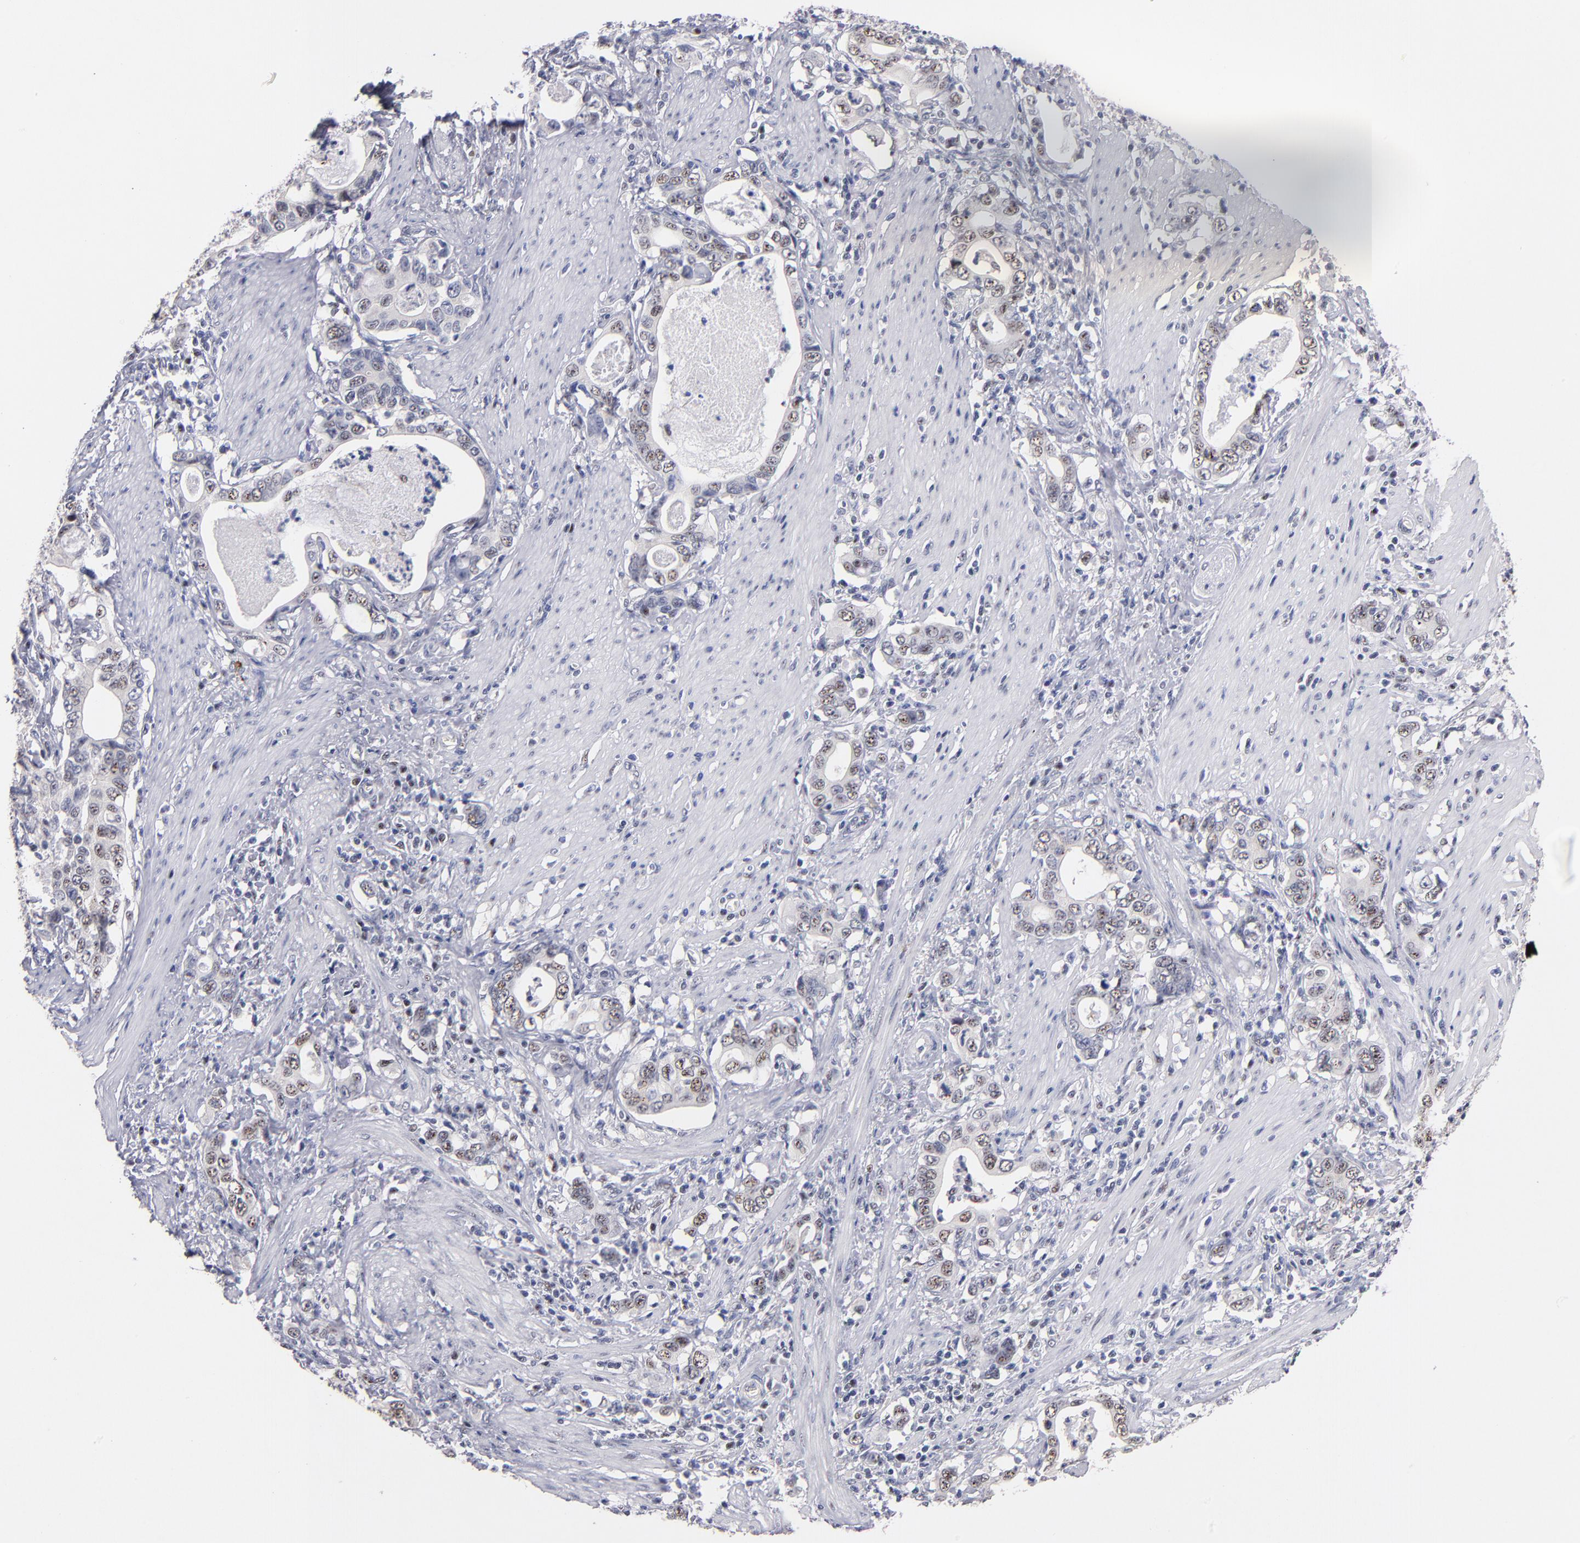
{"staining": {"intensity": "moderate", "quantity": "25%-75%", "location": "nuclear"}, "tissue": "stomach cancer", "cell_type": "Tumor cells", "image_type": "cancer", "snomed": [{"axis": "morphology", "description": "Adenocarcinoma, NOS"}, {"axis": "topography", "description": "Stomach, lower"}], "caption": "Adenocarcinoma (stomach) stained with a brown dye shows moderate nuclear positive staining in approximately 25%-75% of tumor cells.", "gene": "RAF1", "patient": {"sex": "female", "age": 72}}